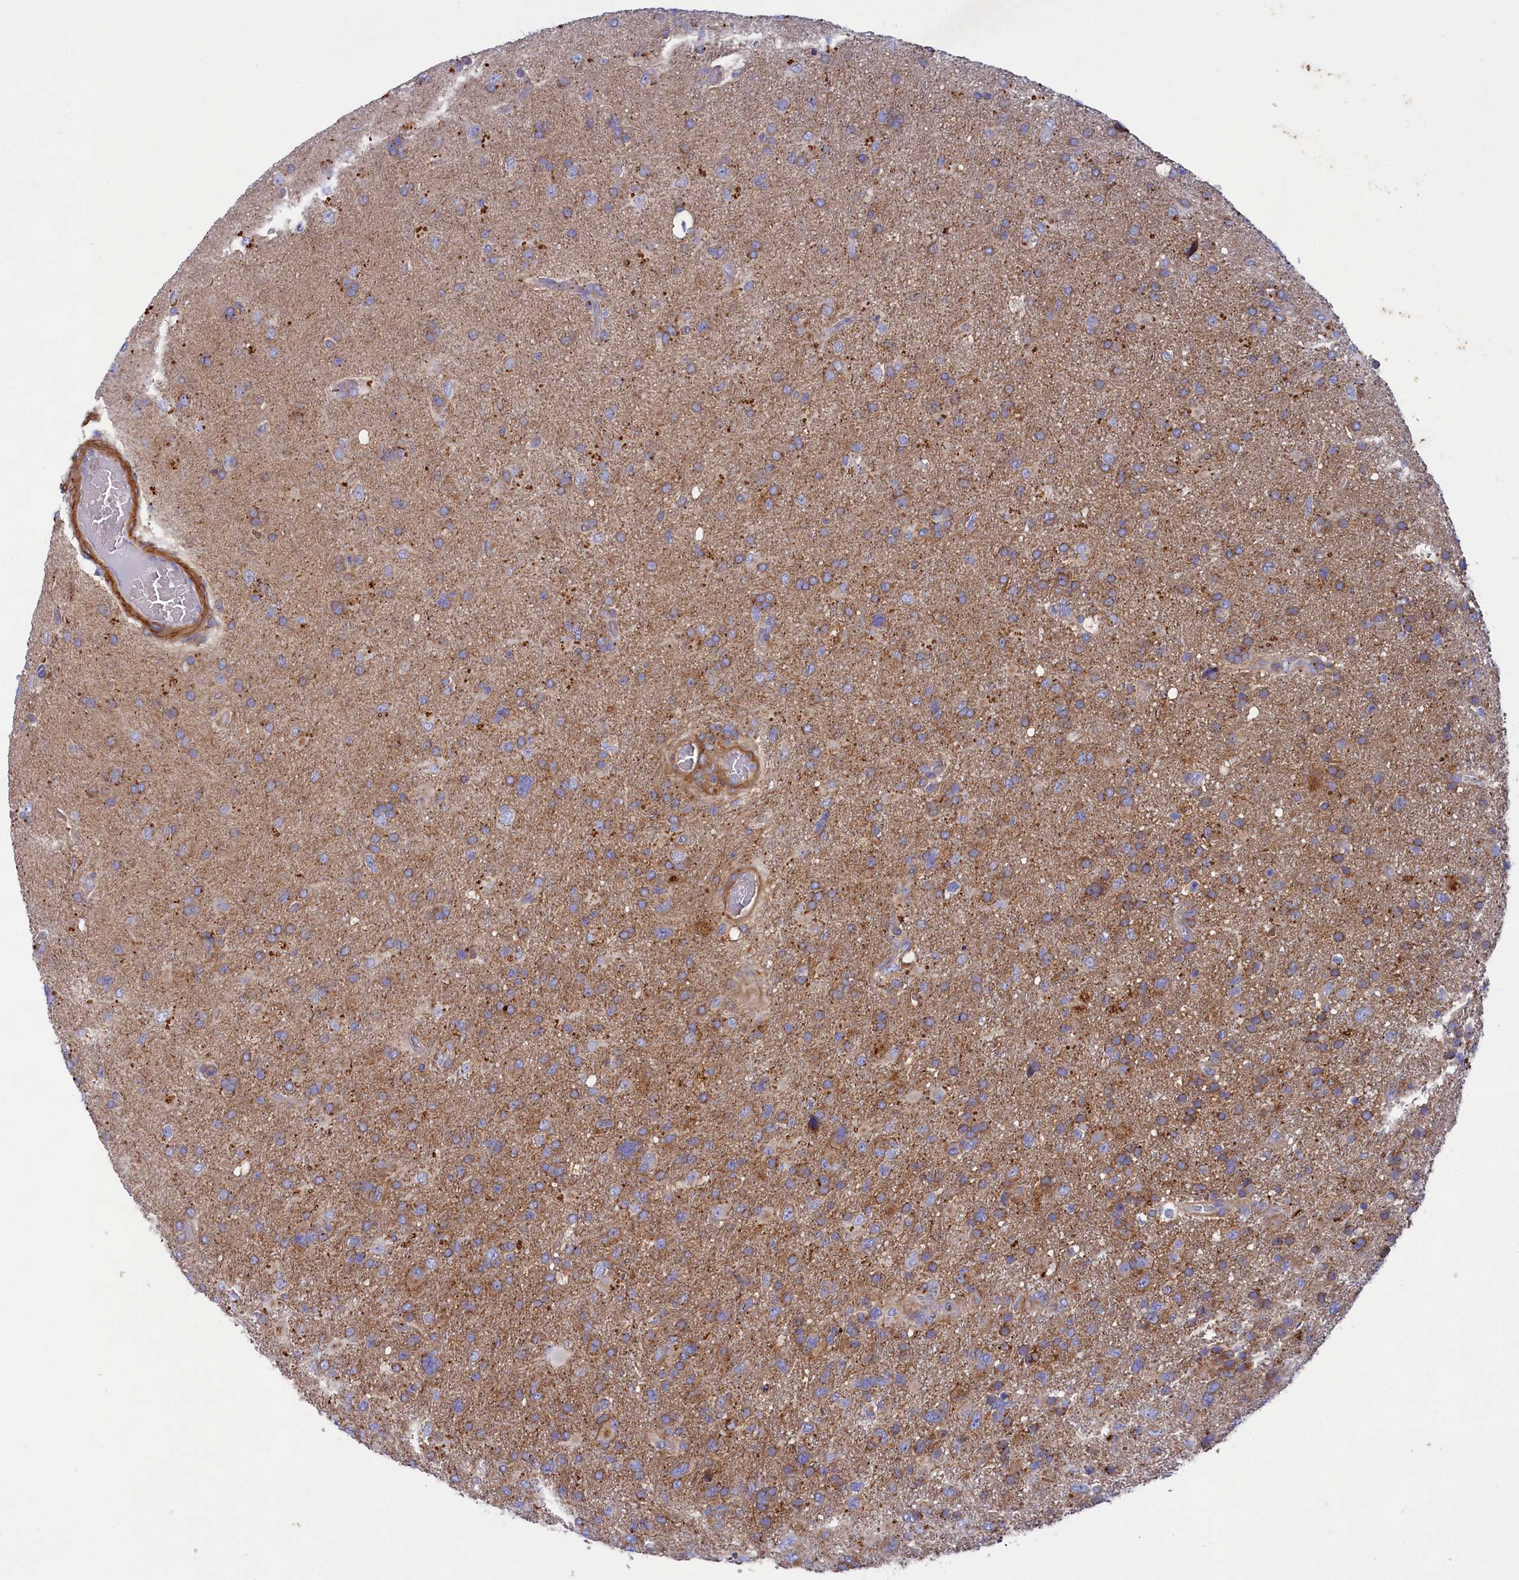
{"staining": {"intensity": "weak", "quantity": "25%-75%", "location": "cytoplasmic/membranous"}, "tissue": "glioma", "cell_type": "Tumor cells", "image_type": "cancer", "snomed": [{"axis": "morphology", "description": "Glioma, malignant, High grade"}, {"axis": "topography", "description": "Brain"}], "caption": "A high-resolution photomicrograph shows IHC staining of glioma, which displays weak cytoplasmic/membranous staining in about 25%-75% of tumor cells. (DAB (3,3'-diaminobenzidine) IHC with brightfield microscopy, high magnification).", "gene": "SCAMP4", "patient": {"sex": "male", "age": 61}}